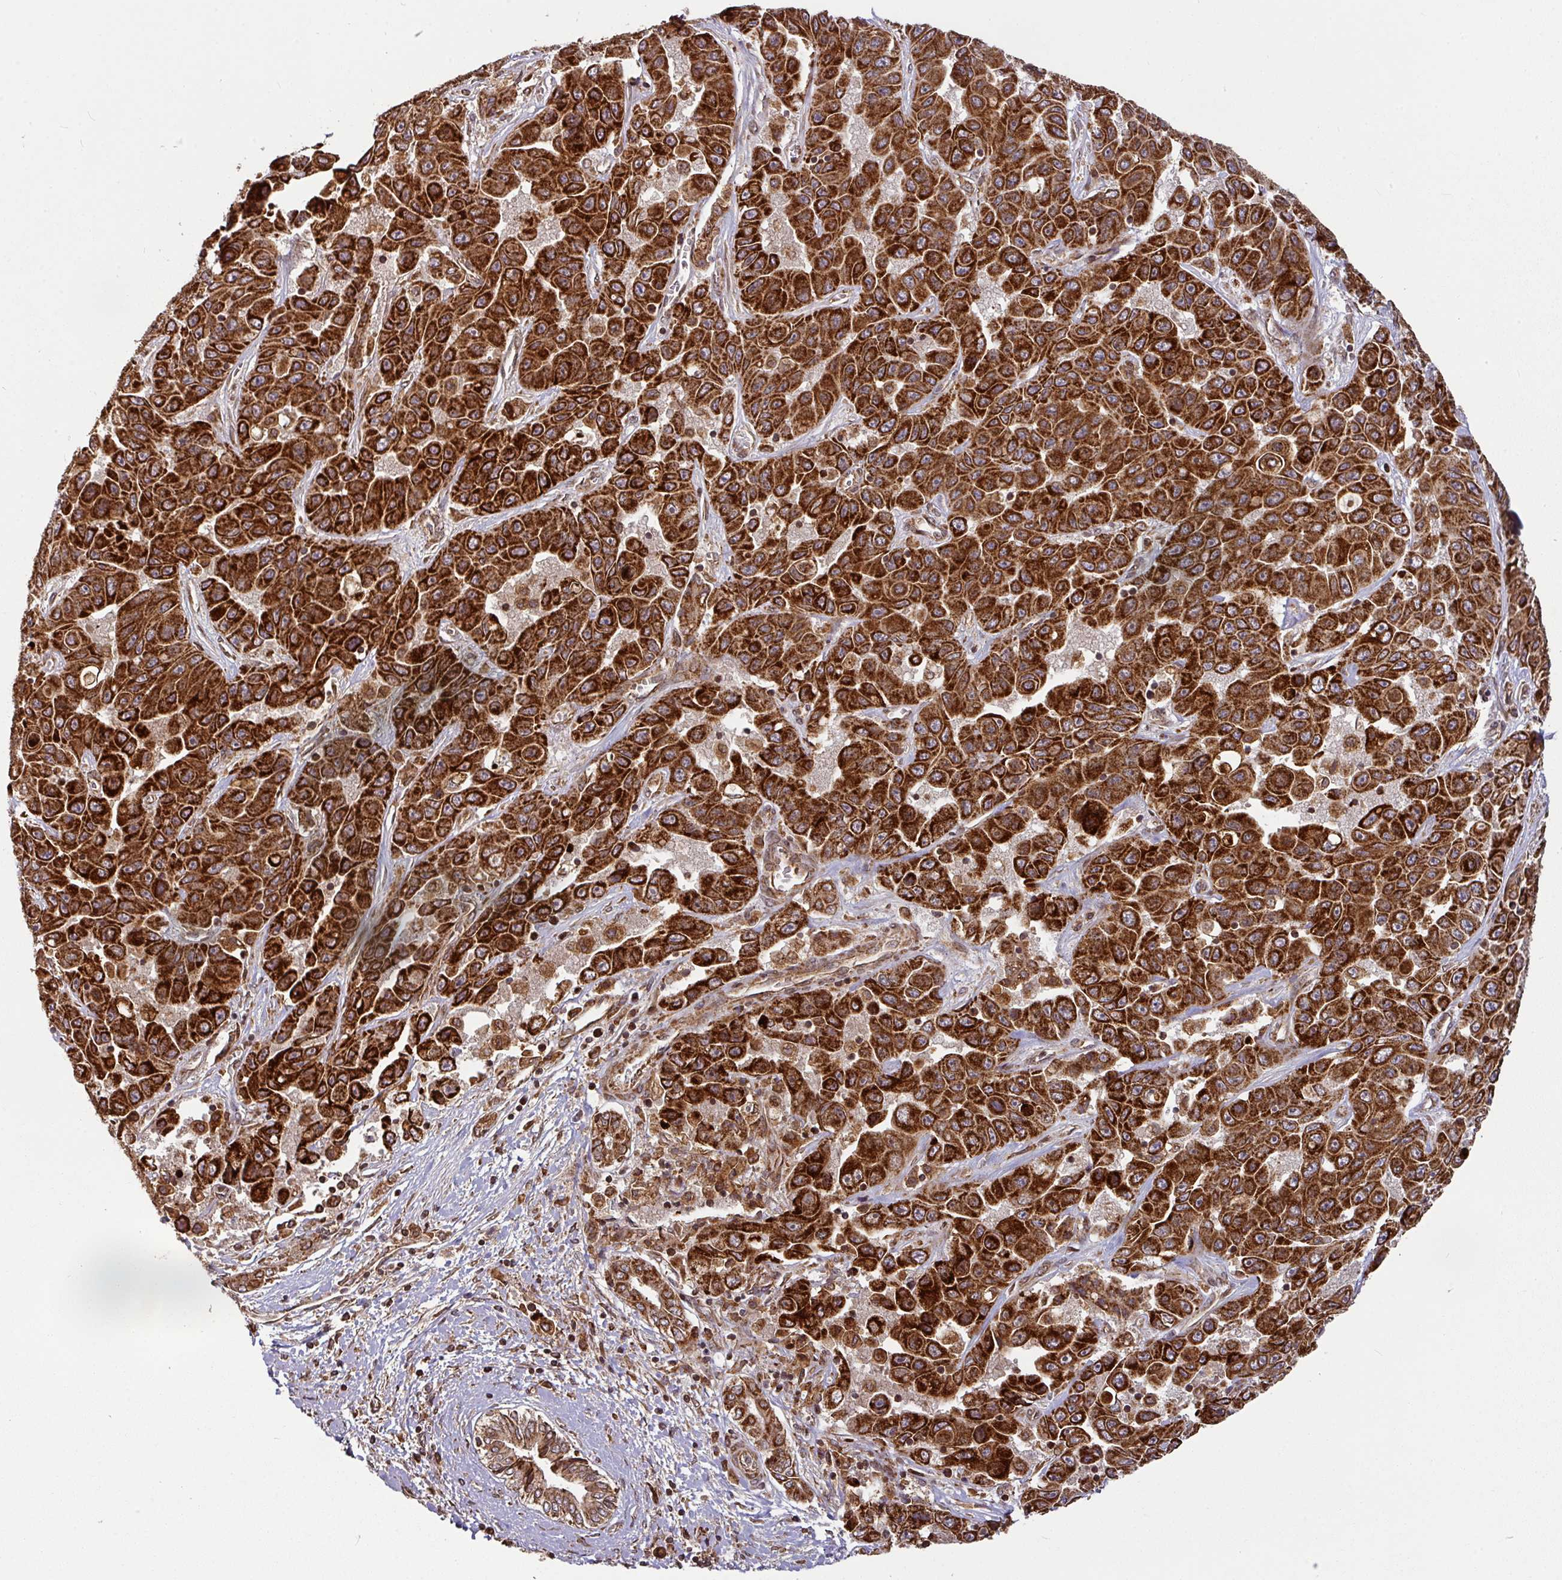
{"staining": {"intensity": "strong", "quantity": ">75%", "location": "cytoplasmic/membranous"}, "tissue": "liver cancer", "cell_type": "Tumor cells", "image_type": "cancer", "snomed": [{"axis": "morphology", "description": "Cholangiocarcinoma"}, {"axis": "topography", "description": "Liver"}], "caption": "Tumor cells reveal high levels of strong cytoplasmic/membranous staining in about >75% of cells in human liver cancer.", "gene": "TRAP1", "patient": {"sex": "female", "age": 52}}